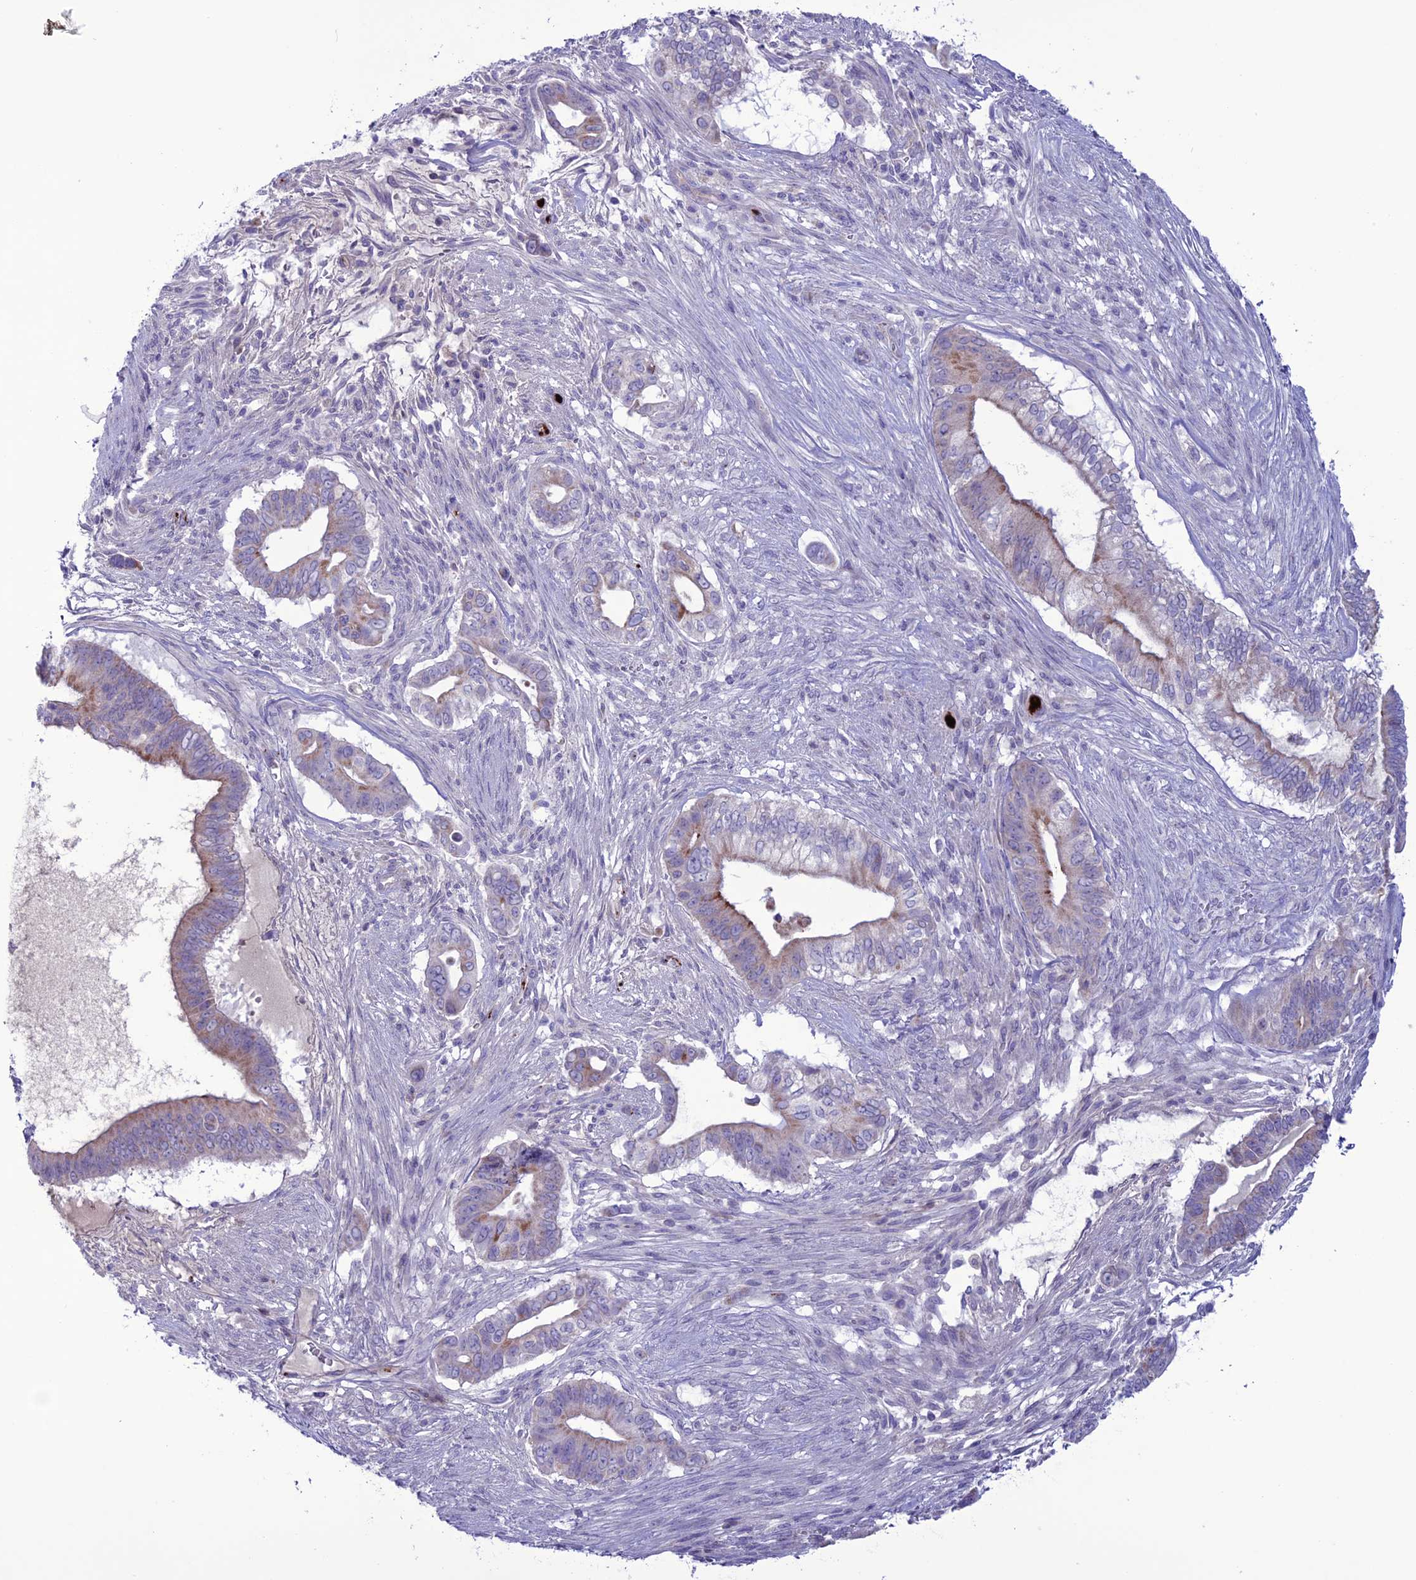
{"staining": {"intensity": "moderate", "quantity": "<25%", "location": "cytoplasmic/membranous"}, "tissue": "pancreatic cancer", "cell_type": "Tumor cells", "image_type": "cancer", "snomed": [{"axis": "morphology", "description": "Adenocarcinoma, NOS"}, {"axis": "topography", "description": "Pancreas"}], "caption": "Brown immunohistochemical staining in pancreatic cancer (adenocarcinoma) shows moderate cytoplasmic/membranous staining in approximately <25% of tumor cells. (brown staining indicates protein expression, while blue staining denotes nuclei).", "gene": "C21orf140", "patient": {"sex": "male", "age": 68}}